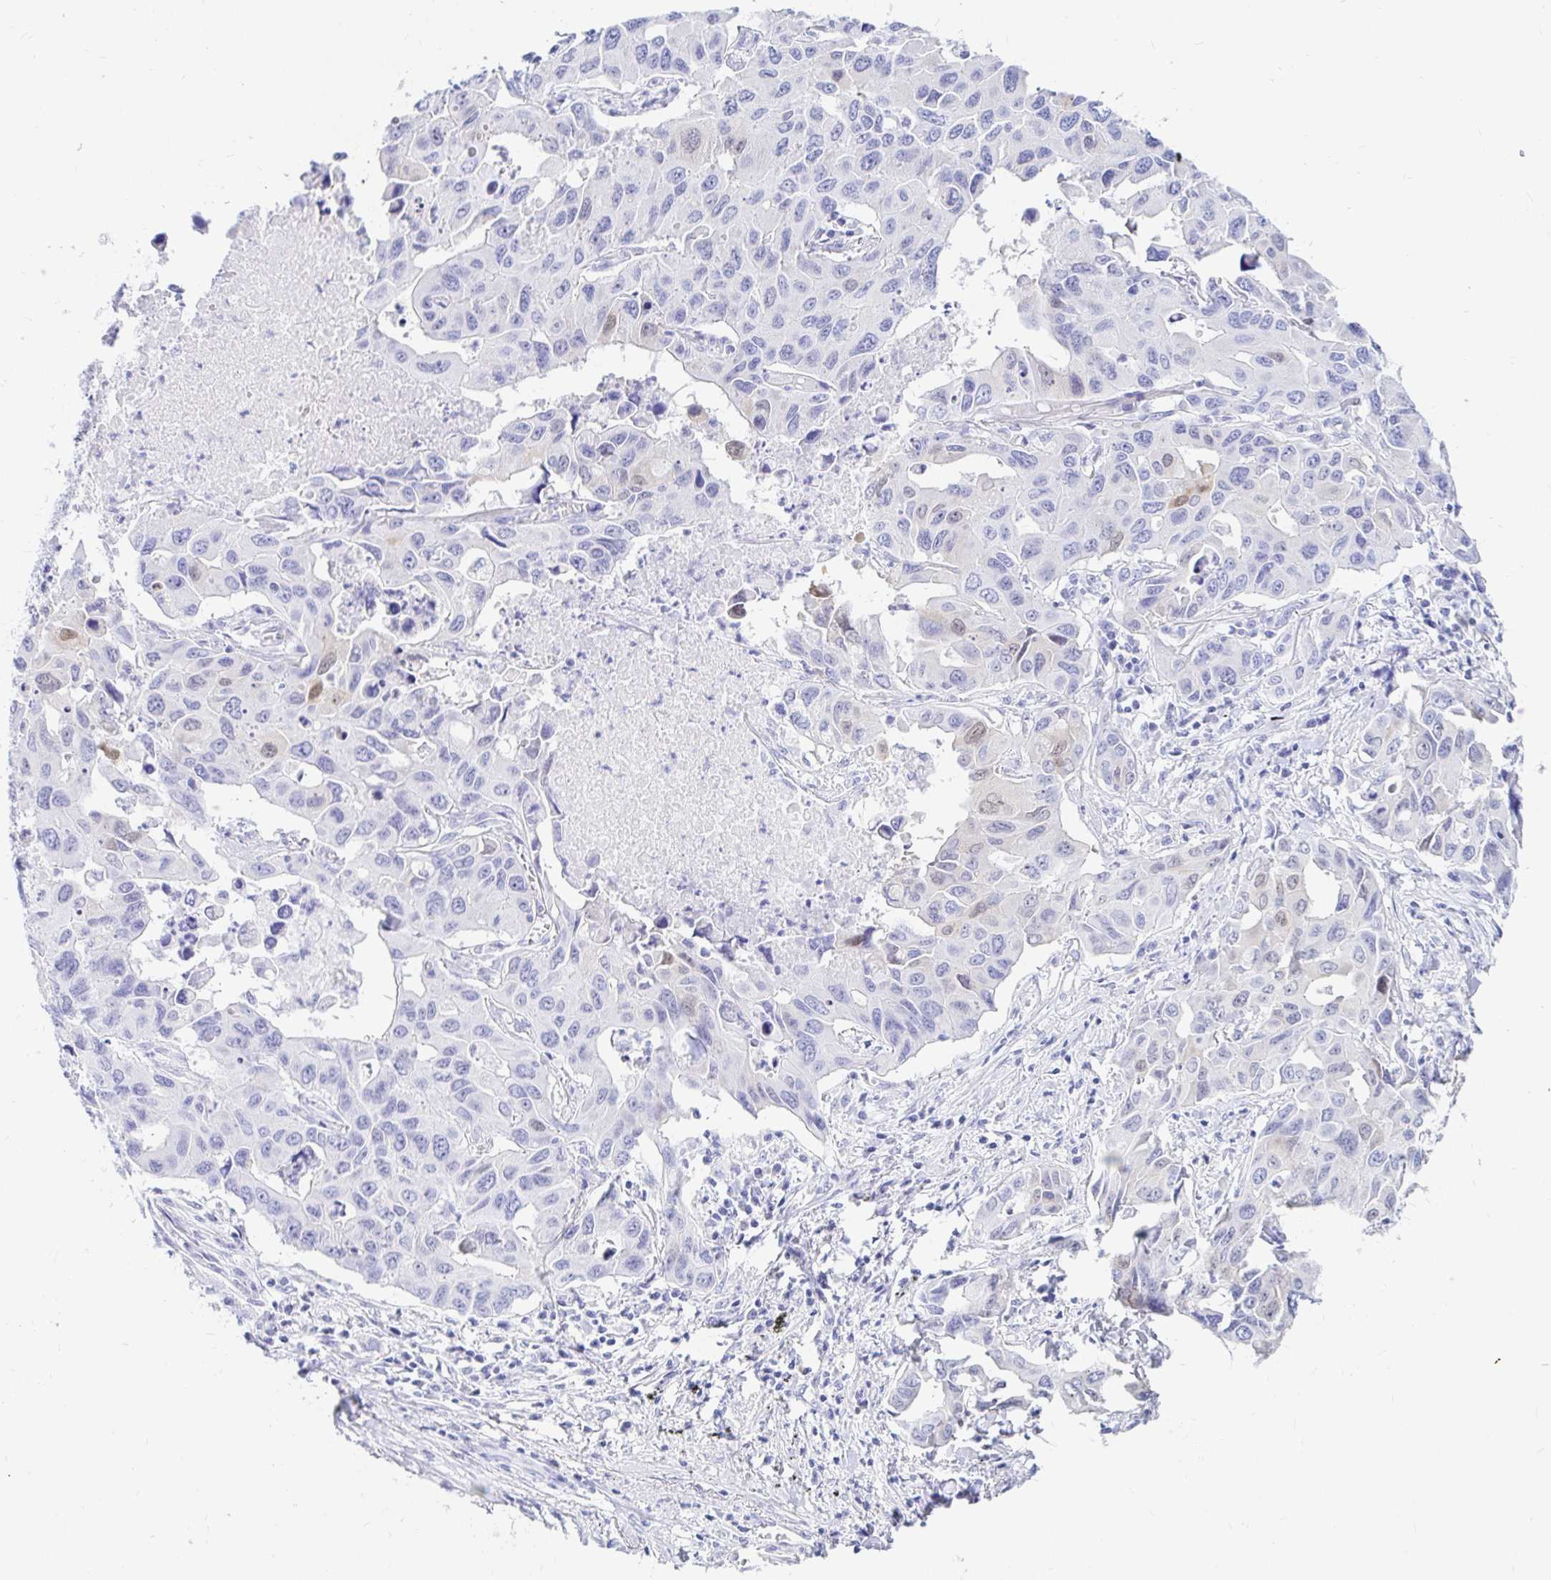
{"staining": {"intensity": "negative", "quantity": "none", "location": "none"}, "tissue": "lung cancer", "cell_type": "Tumor cells", "image_type": "cancer", "snomed": [{"axis": "morphology", "description": "Adenocarcinoma, NOS"}, {"axis": "topography", "description": "Lung"}], "caption": "An image of human adenocarcinoma (lung) is negative for staining in tumor cells.", "gene": "PPP1R1B", "patient": {"sex": "male", "age": 64}}